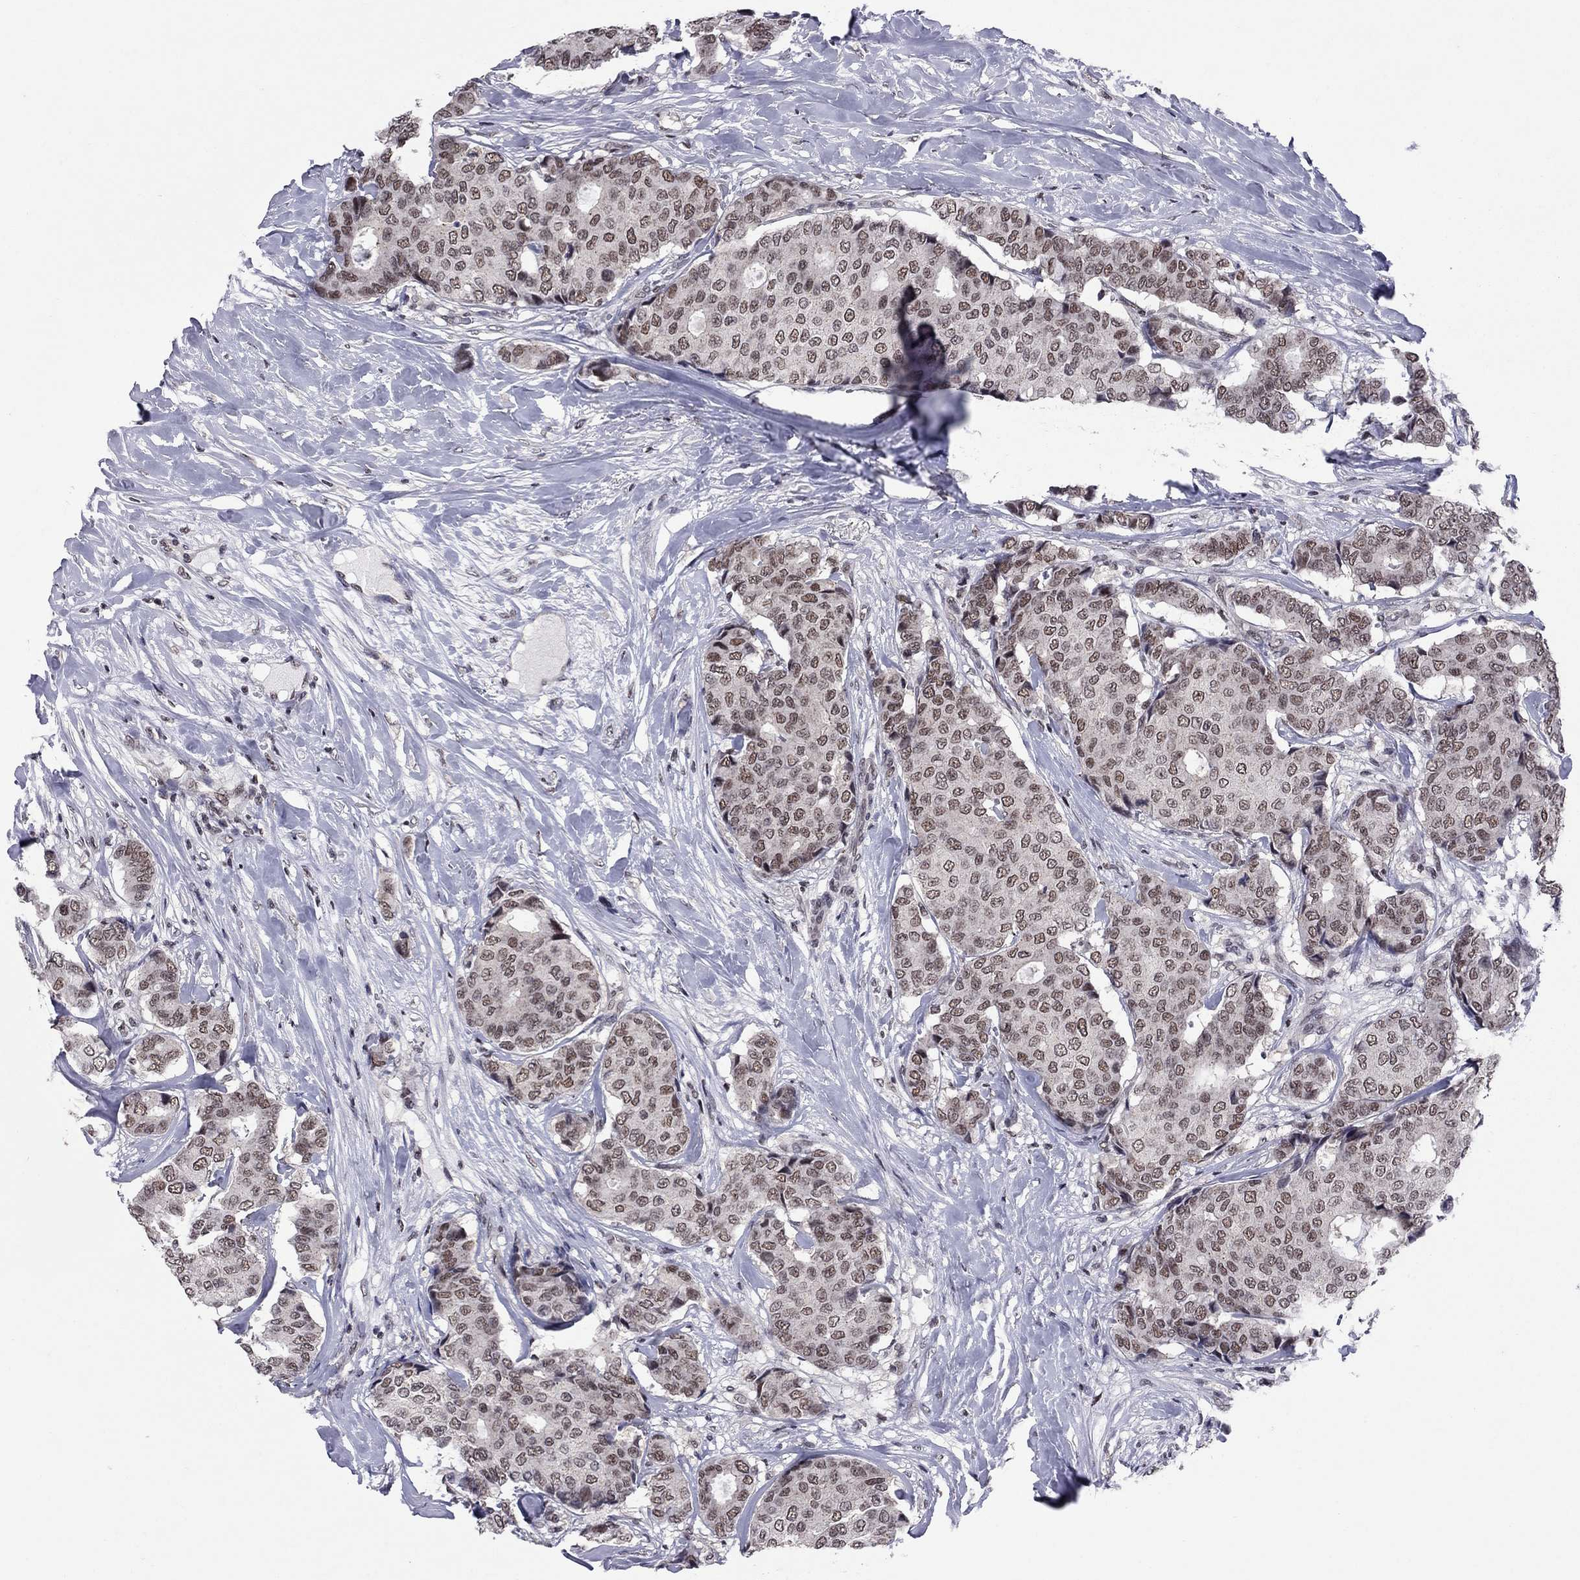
{"staining": {"intensity": "weak", "quantity": ">75%", "location": "nuclear"}, "tissue": "breast cancer", "cell_type": "Tumor cells", "image_type": "cancer", "snomed": [{"axis": "morphology", "description": "Duct carcinoma"}, {"axis": "topography", "description": "Breast"}], "caption": "DAB immunohistochemical staining of human breast infiltrating ductal carcinoma shows weak nuclear protein staining in about >75% of tumor cells.", "gene": "TAF9", "patient": {"sex": "female", "age": 75}}